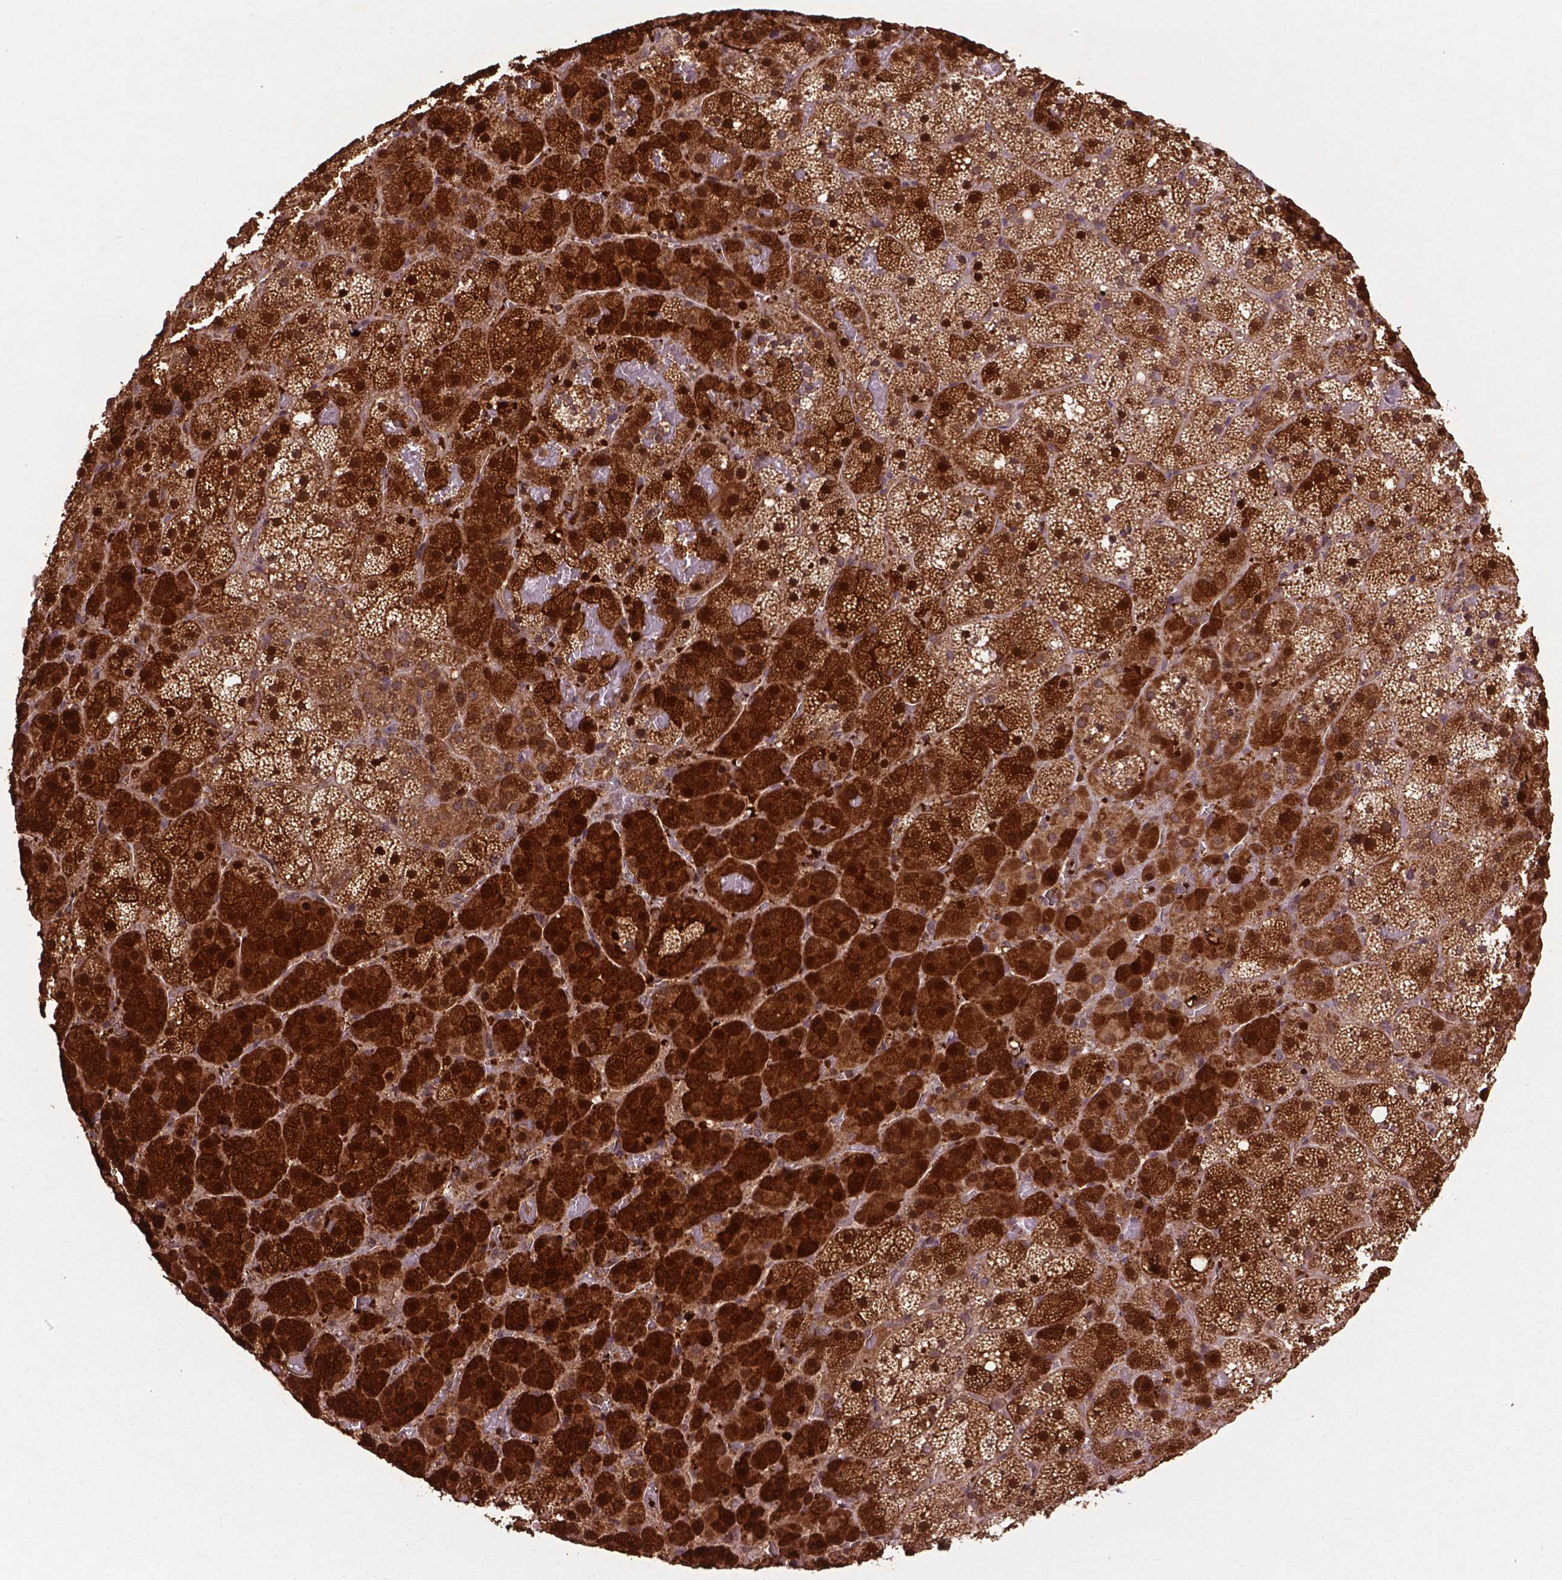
{"staining": {"intensity": "strong", "quantity": "25%-75%", "location": "cytoplasmic/membranous,nuclear"}, "tissue": "adrenal gland", "cell_type": "Glandular cells", "image_type": "normal", "snomed": [{"axis": "morphology", "description": "Normal tissue, NOS"}, {"axis": "topography", "description": "Adrenal gland"}], "caption": "Benign adrenal gland was stained to show a protein in brown. There is high levels of strong cytoplasmic/membranous,nuclear expression in approximately 25%-75% of glandular cells. Immunohistochemistry stains the protein in brown and the nuclei are stained blue.", "gene": "BABAM1", "patient": {"sex": "male", "age": 53}}